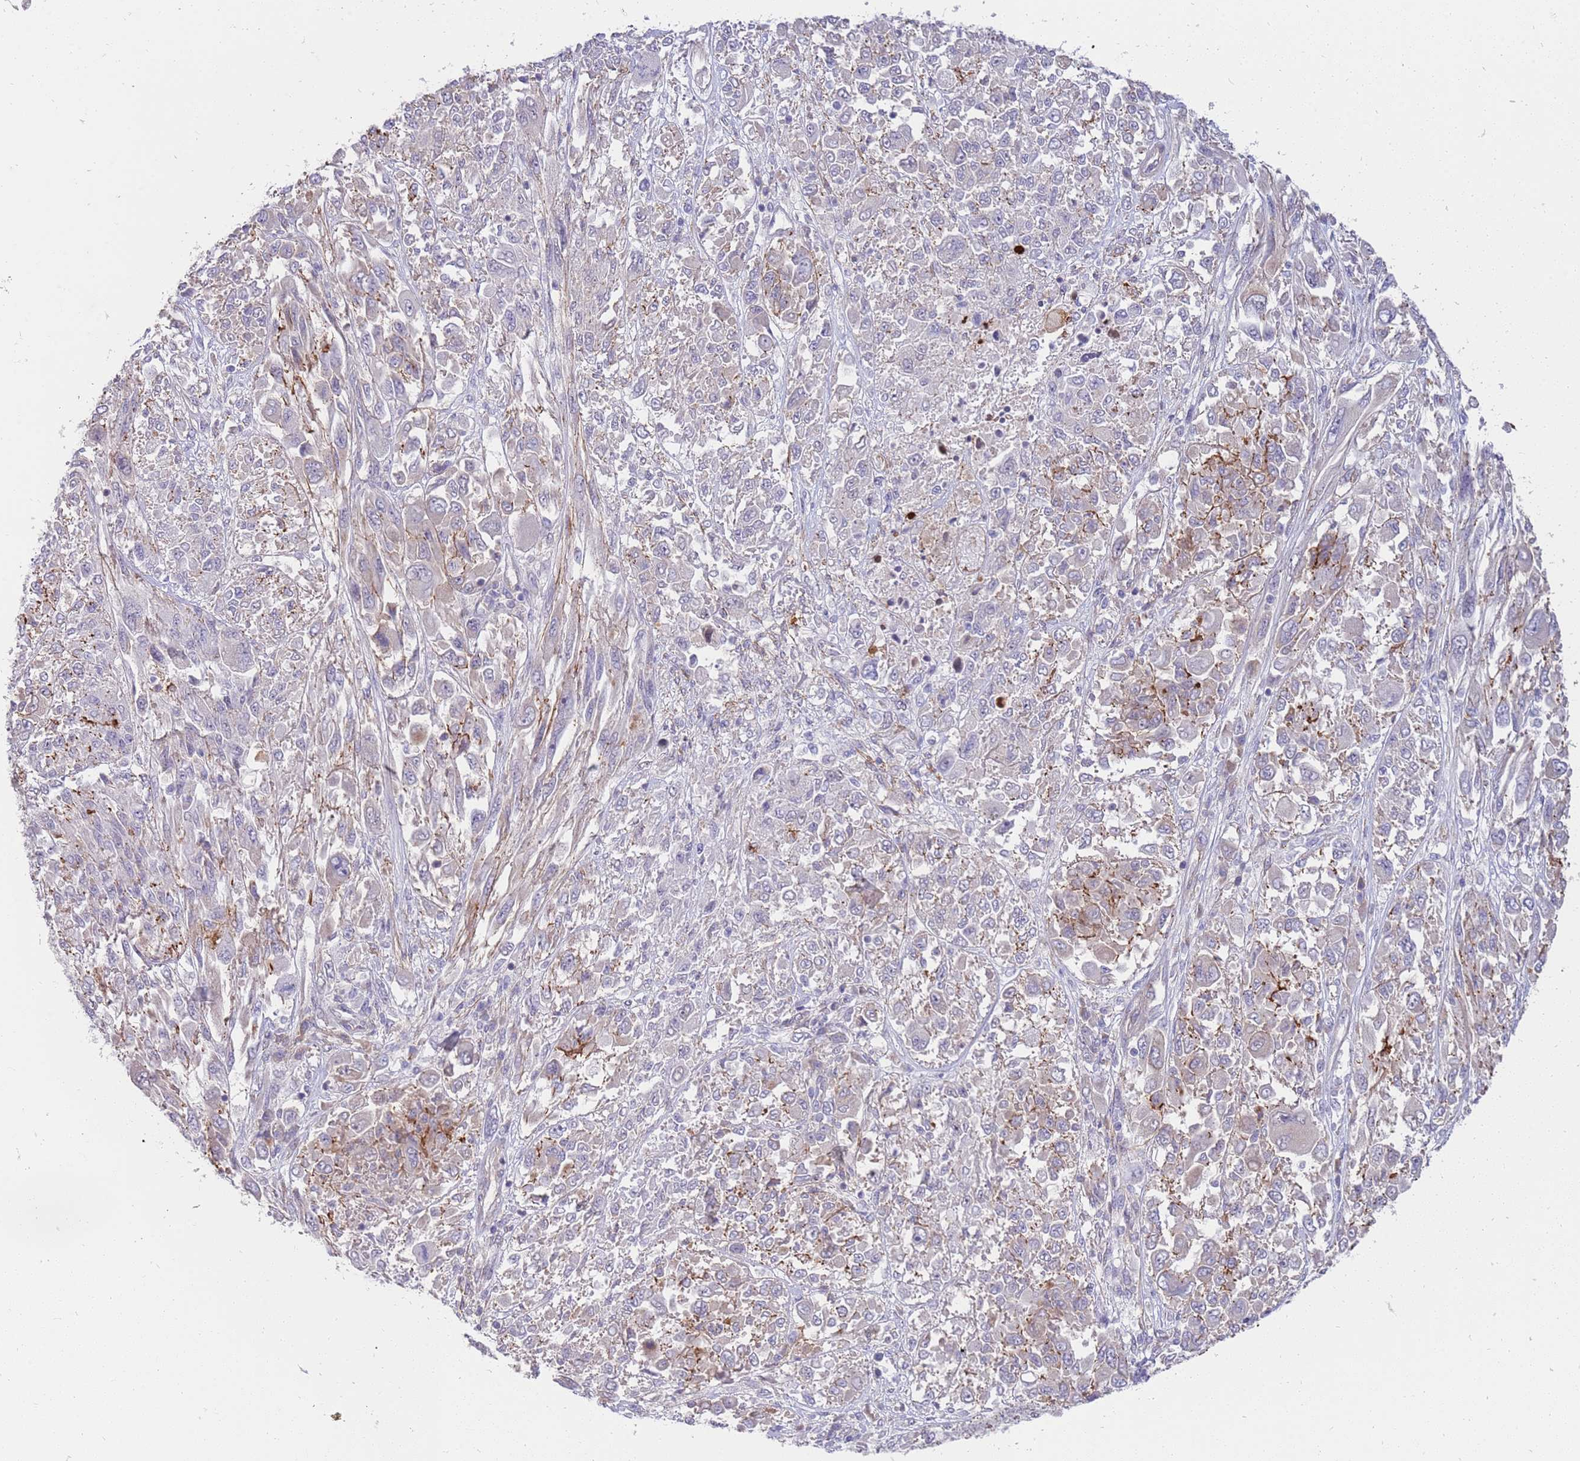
{"staining": {"intensity": "negative", "quantity": "none", "location": "none"}, "tissue": "melanoma", "cell_type": "Tumor cells", "image_type": "cancer", "snomed": [{"axis": "morphology", "description": "Malignant melanoma, NOS"}, {"axis": "topography", "description": "Skin"}], "caption": "Tumor cells show no significant staining in malignant melanoma.", "gene": "STK25", "patient": {"sex": "female", "age": 91}}